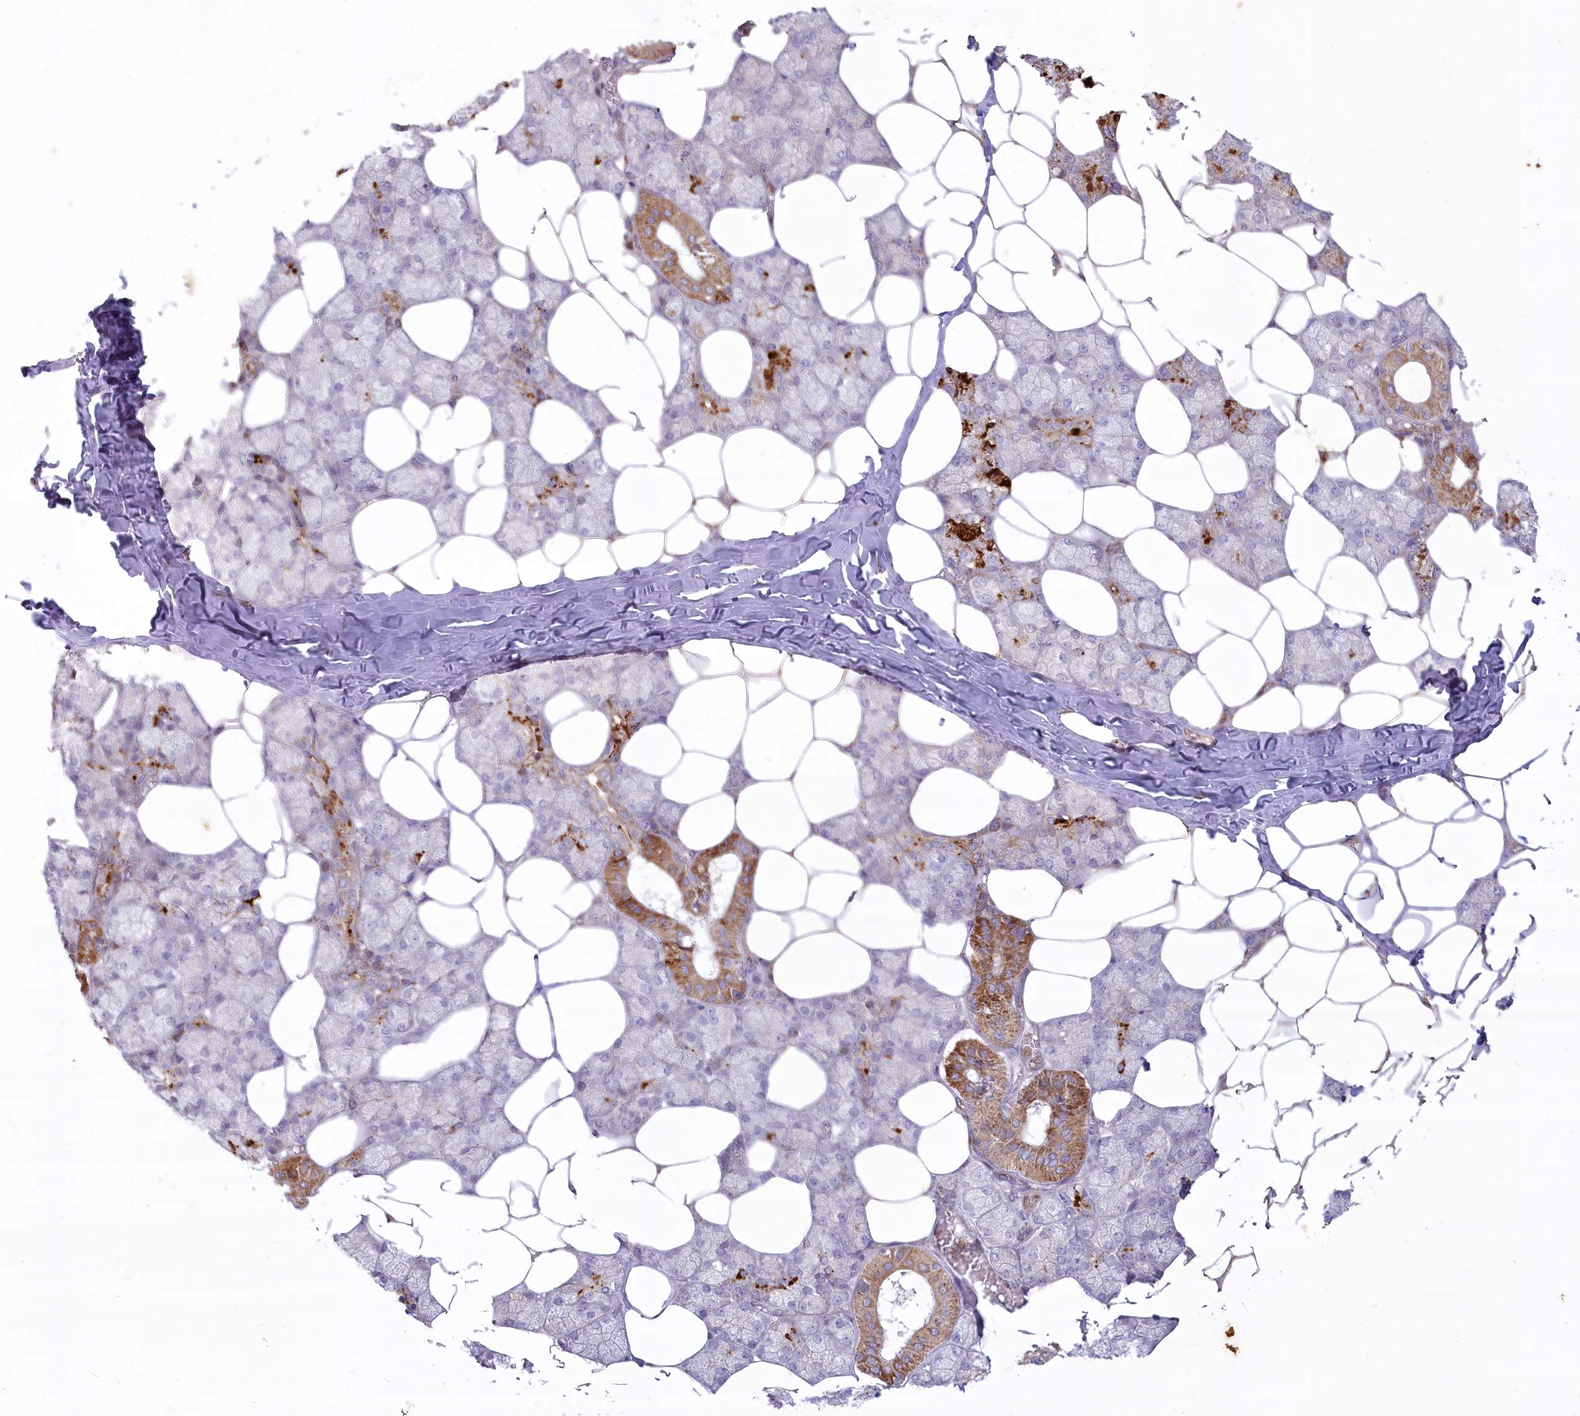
{"staining": {"intensity": "strong", "quantity": "<25%", "location": "cytoplasmic/membranous"}, "tissue": "salivary gland", "cell_type": "Glandular cells", "image_type": "normal", "snomed": [{"axis": "morphology", "description": "Normal tissue, NOS"}, {"axis": "topography", "description": "Salivary gland"}], "caption": "Immunohistochemistry (DAB) staining of normal human salivary gland shows strong cytoplasmic/membranous protein positivity in approximately <25% of glandular cells.", "gene": "MTG1", "patient": {"sex": "male", "age": 62}}